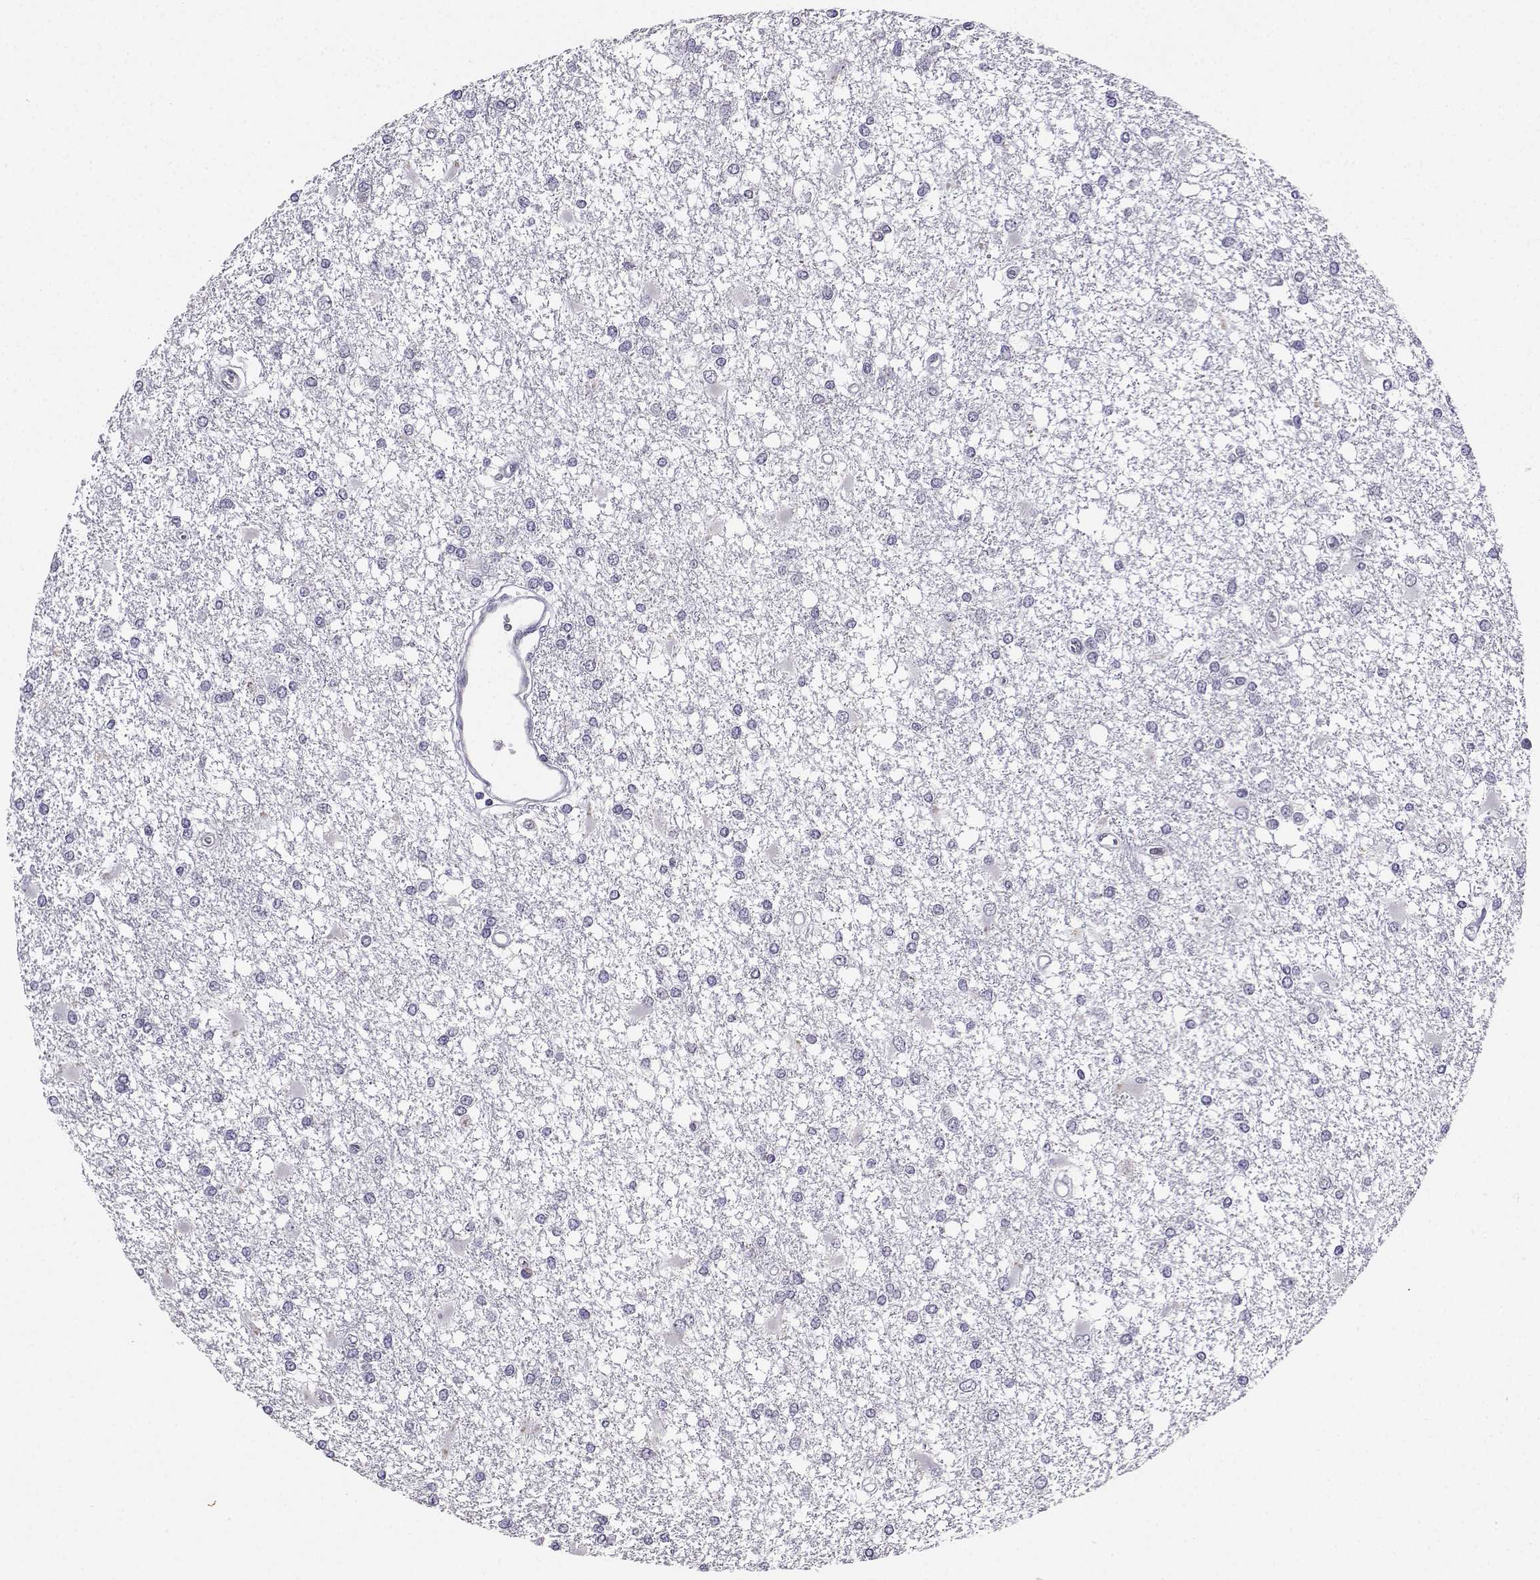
{"staining": {"intensity": "negative", "quantity": "none", "location": "none"}, "tissue": "glioma", "cell_type": "Tumor cells", "image_type": "cancer", "snomed": [{"axis": "morphology", "description": "Glioma, malignant, High grade"}, {"axis": "topography", "description": "Cerebral cortex"}], "caption": "Immunohistochemistry (IHC) image of malignant glioma (high-grade) stained for a protein (brown), which shows no positivity in tumor cells.", "gene": "SPAG11B", "patient": {"sex": "male", "age": 79}}